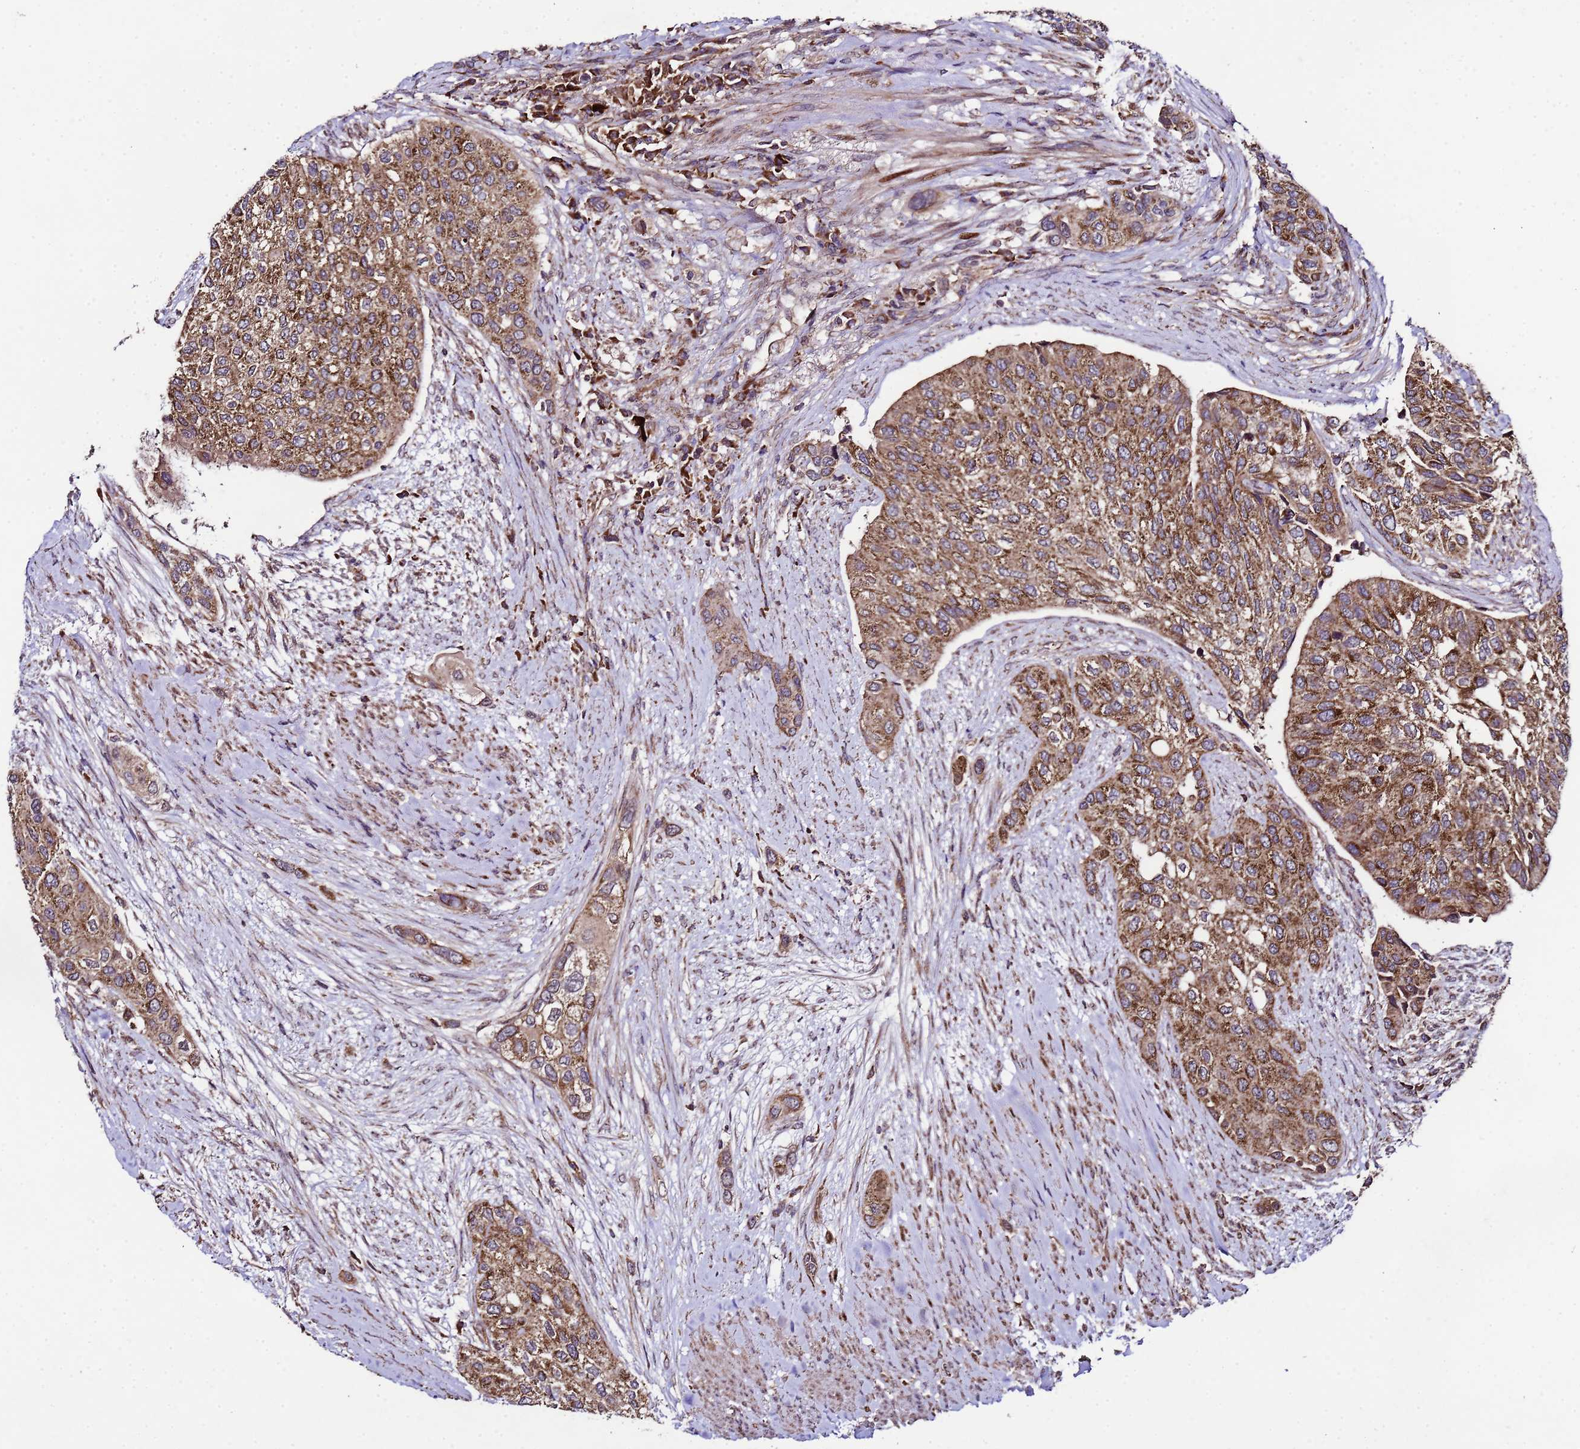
{"staining": {"intensity": "moderate", "quantity": ">75%", "location": "cytoplasmic/membranous"}, "tissue": "urothelial cancer", "cell_type": "Tumor cells", "image_type": "cancer", "snomed": [{"axis": "morphology", "description": "Normal tissue, NOS"}, {"axis": "morphology", "description": "Urothelial carcinoma, High grade"}, {"axis": "topography", "description": "Vascular tissue"}, {"axis": "topography", "description": "Urinary bladder"}], "caption": "IHC staining of high-grade urothelial carcinoma, which displays medium levels of moderate cytoplasmic/membranous expression in approximately >75% of tumor cells indicating moderate cytoplasmic/membranous protein staining. The staining was performed using DAB (brown) for protein detection and nuclei were counterstained in hematoxylin (blue).", "gene": "HSPBAP1", "patient": {"sex": "female", "age": 56}}